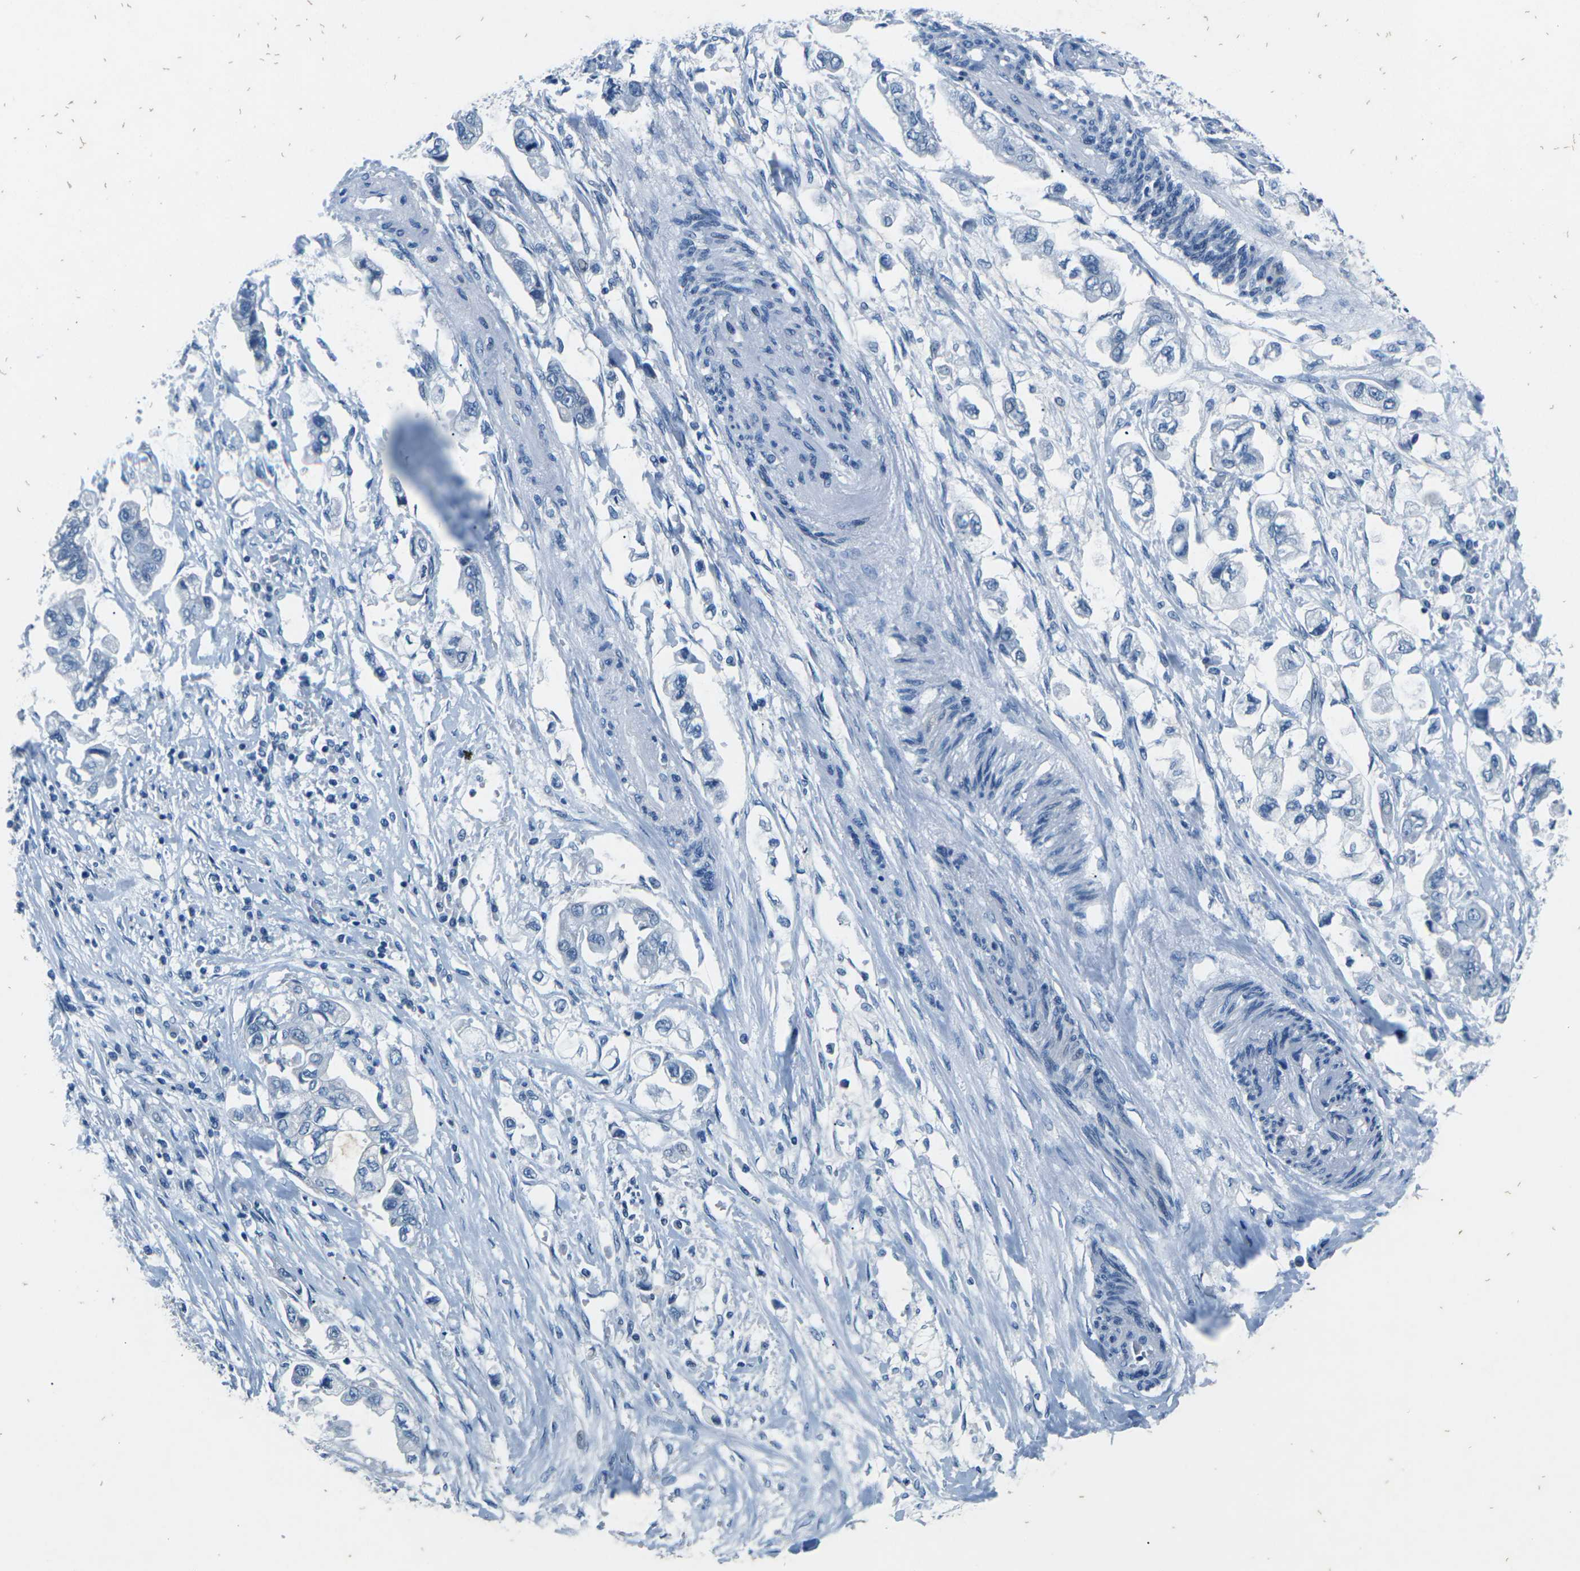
{"staining": {"intensity": "negative", "quantity": "none", "location": "none"}, "tissue": "stomach cancer", "cell_type": "Tumor cells", "image_type": "cancer", "snomed": [{"axis": "morphology", "description": "Adenocarcinoma, NOS"}, {"axis": "topography", "description": "Stomach"}], "caption": "DAB immunohistochemical staining of stomach cancer reveals no significant staining in tumor cells. (Stains: DAB (3,3'-diaminobenzidine) IHC with hematoxylin counter stain, Microscopy: brightfield microscopy at high magnification).", "gene": "UMOD", "patient": {"sex": "male", "age": 62}}